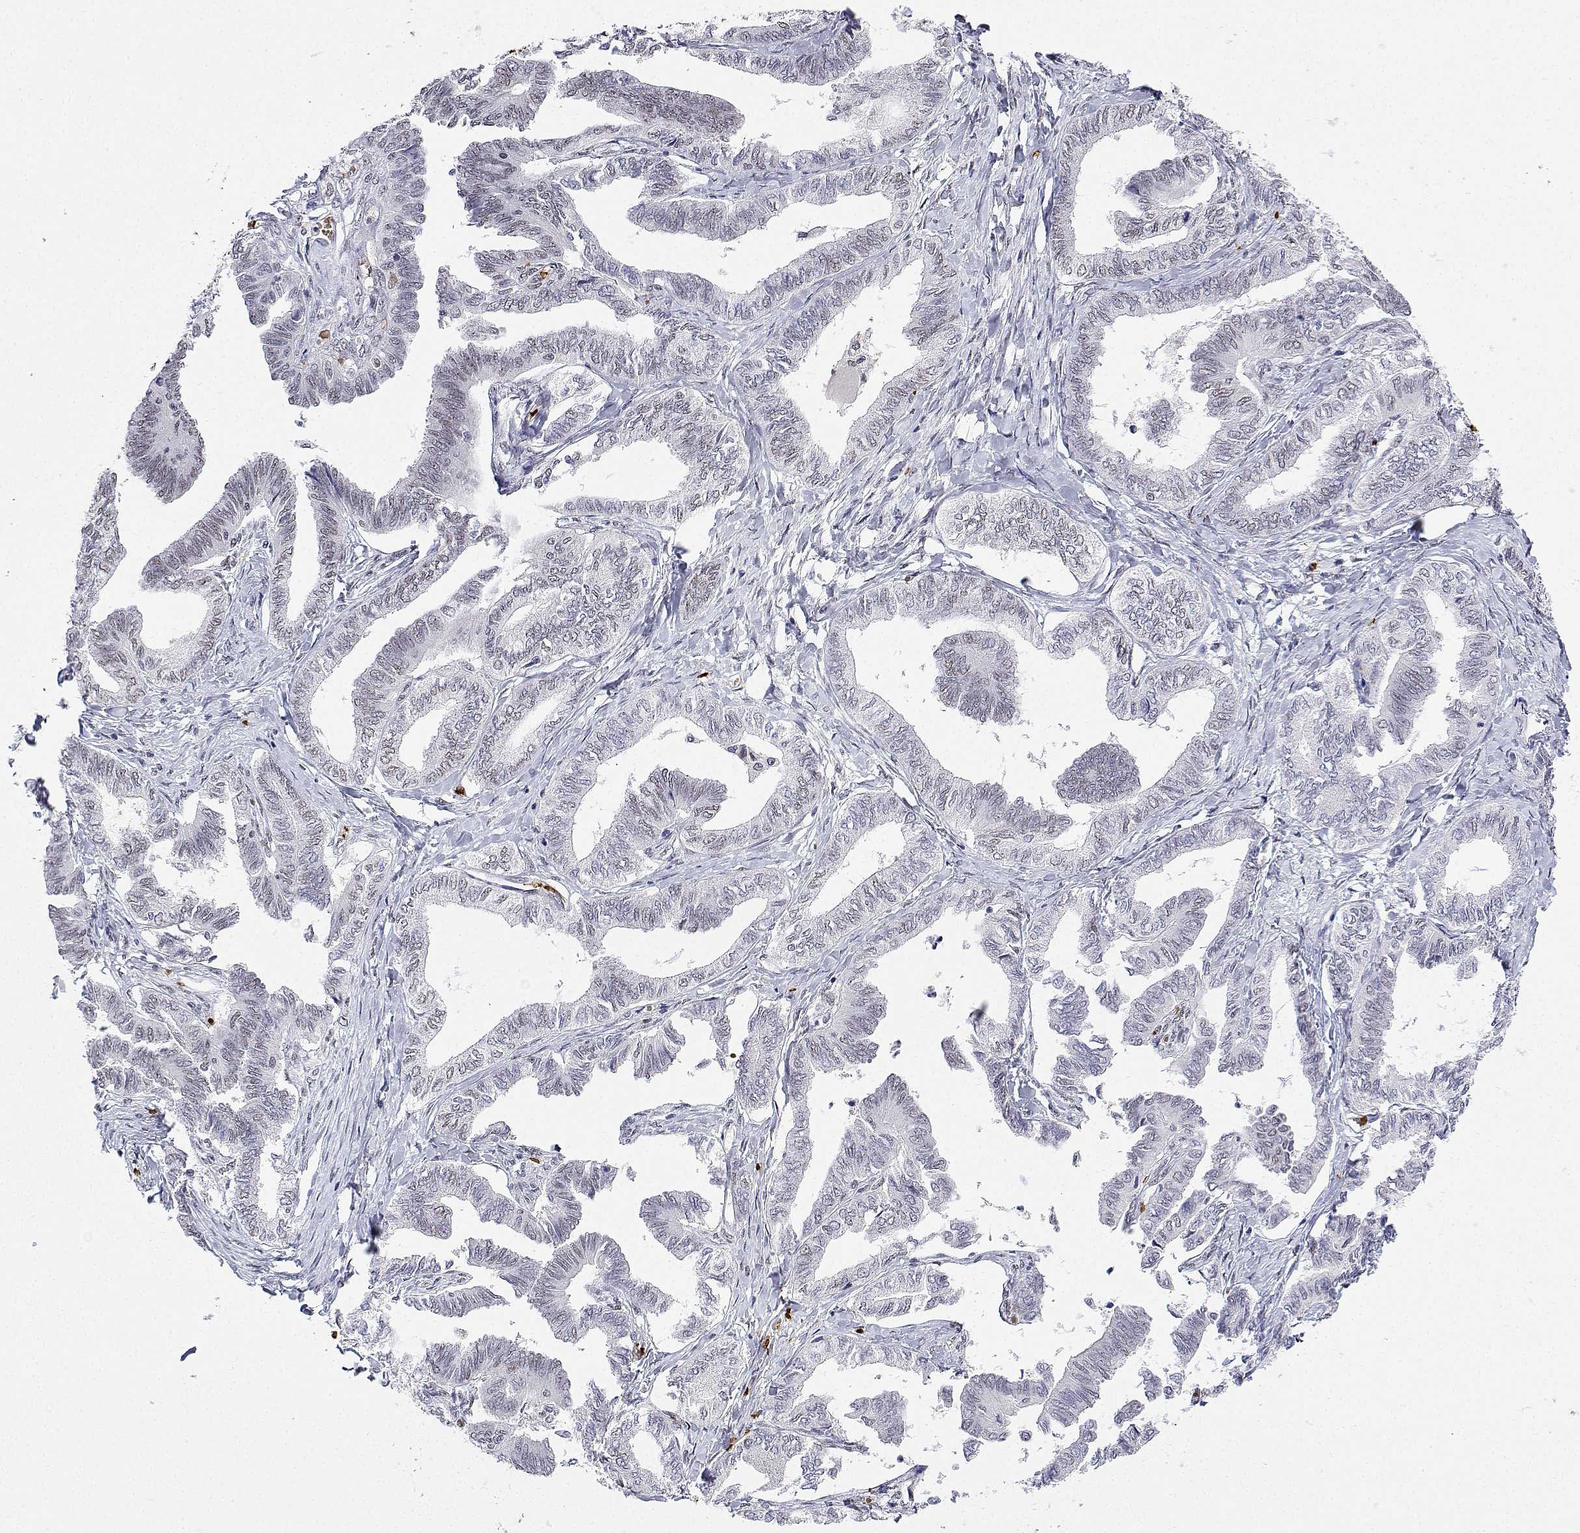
{"staining": {"intensity": "weak", "quantity": "25%-75%", "location": "nuclear"}, "tissue": "ovarian cancer", "cell_type": "Tumor cells", "image_type": "cancer", "snomed": [{"axis": "morphology", "description": "Carcinoma, endometroid"}, {"axis": "topography", "description": "Ovary"}], "caption": "High-magnification brightfield microscopy of ovarian cancer (endometroid carcinoma) stained with DAB (3,3'-diaminobenzidine) (brown) and counterstained with hematoxylin (blue). tumor cells exhibit weak nuclear expression is appreciated in about25%-75% of cells.", "gene": "ADAR", "patient": {"sex": "female", "age": 70}}